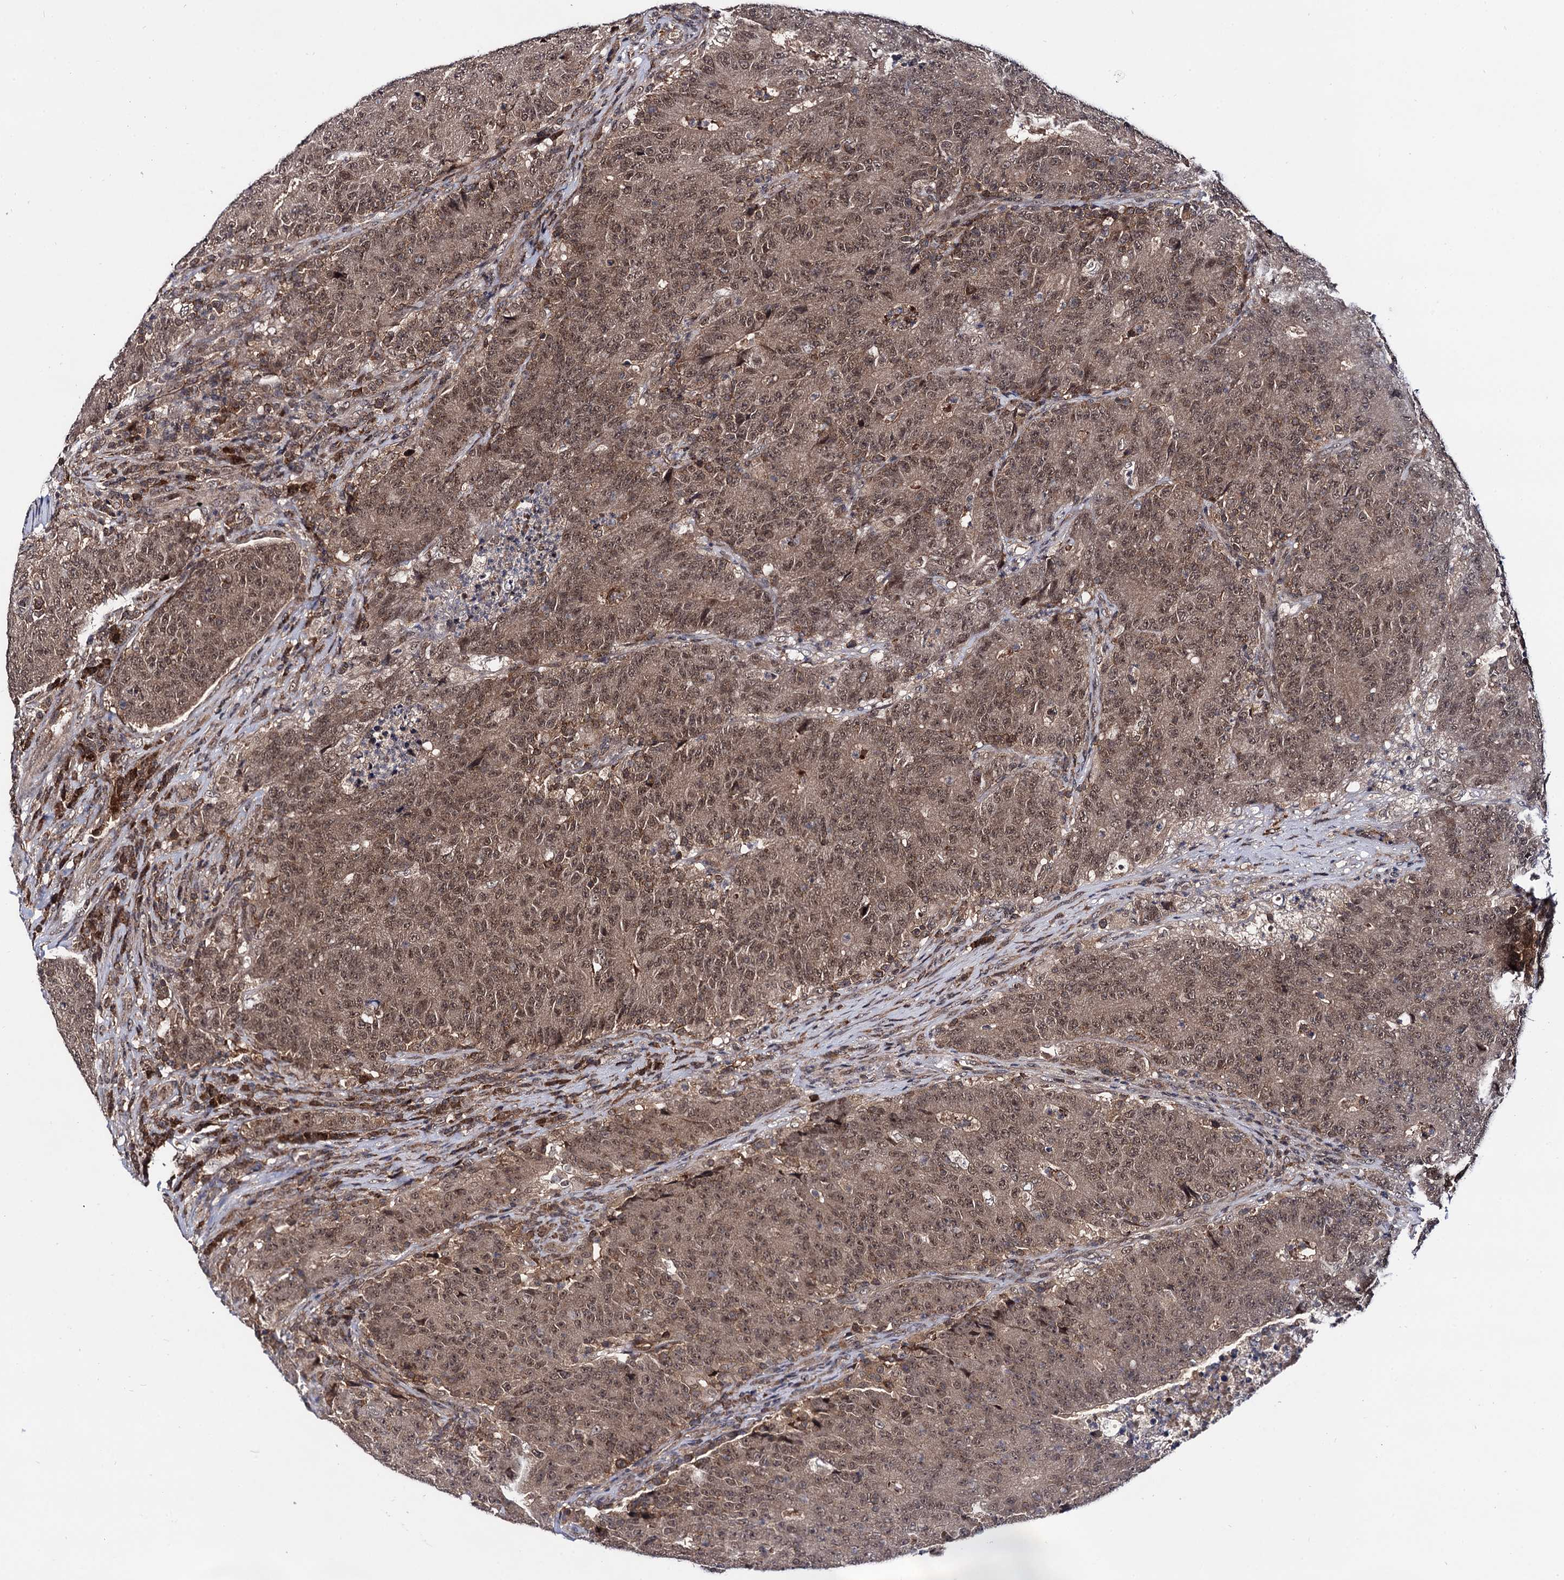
{"staining": {"intensity": "moderate", "quantity": ">75%", "location": "cytoplasmic/membranous,nuclear"}, "tissue": "colorectal cancer", "cell_type": "Tumor cells", "image_type": "cancer", "snomed": [{"axis": "morphology", "description": "Adenocarcinoma, NOS"}, {"axis": "topography", "description": "Colon"}], "caption": "Protein expression by immunohistochemistry (IHC) exhibits moderate cytoplasmic/membranous and nuclear staining in approximately >75% of tumor cells in colorectal cancer (adenocarcinoma). (brown staining indicates protein expression, while blue staining denotes nuclei).", "gene": "MICAL2", "patient": {"sex": "female", "age": 75}}